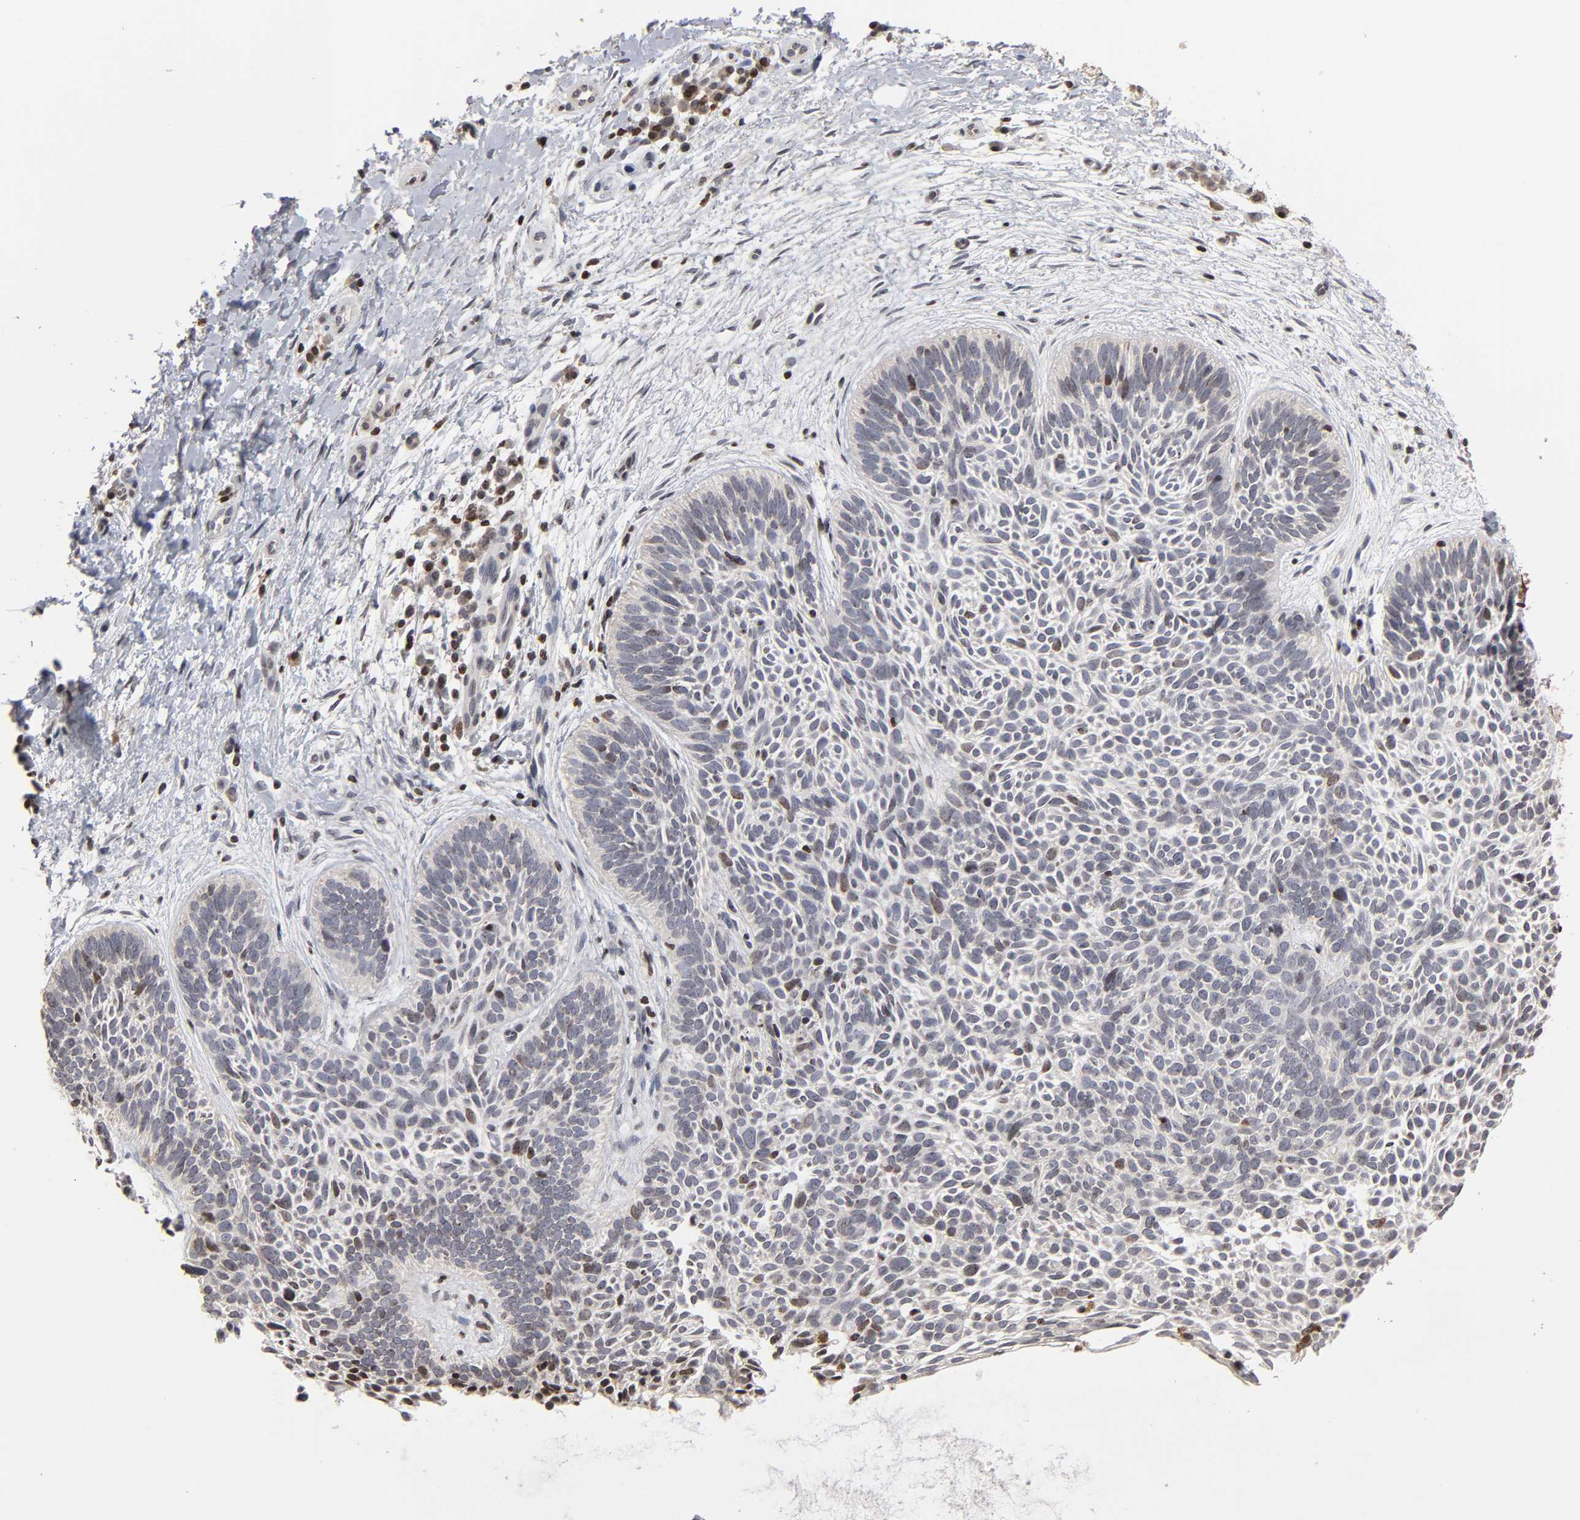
{"staining": {"intensity": "strong", "quantity": "<25%", "location": "cytoplasmic/membranous"}, "tissue": "skin cancer", "cell_type": "Tumor cells", "image_type": "cancer", "snomed": [{"axis": "morphology", "description": "Basal cell carcinoma"}, {"axis": "topography", "description": "Skin"}], "caption": "Immunohistochemical staining of human basal cell carcinoma (skin) exhibits medium levels of strong cytoplasmic/membranous protein positivity in about <25% of tumor cells.", "gene": "ZNF473", "patient": {"sex": "female", "age": 79}}